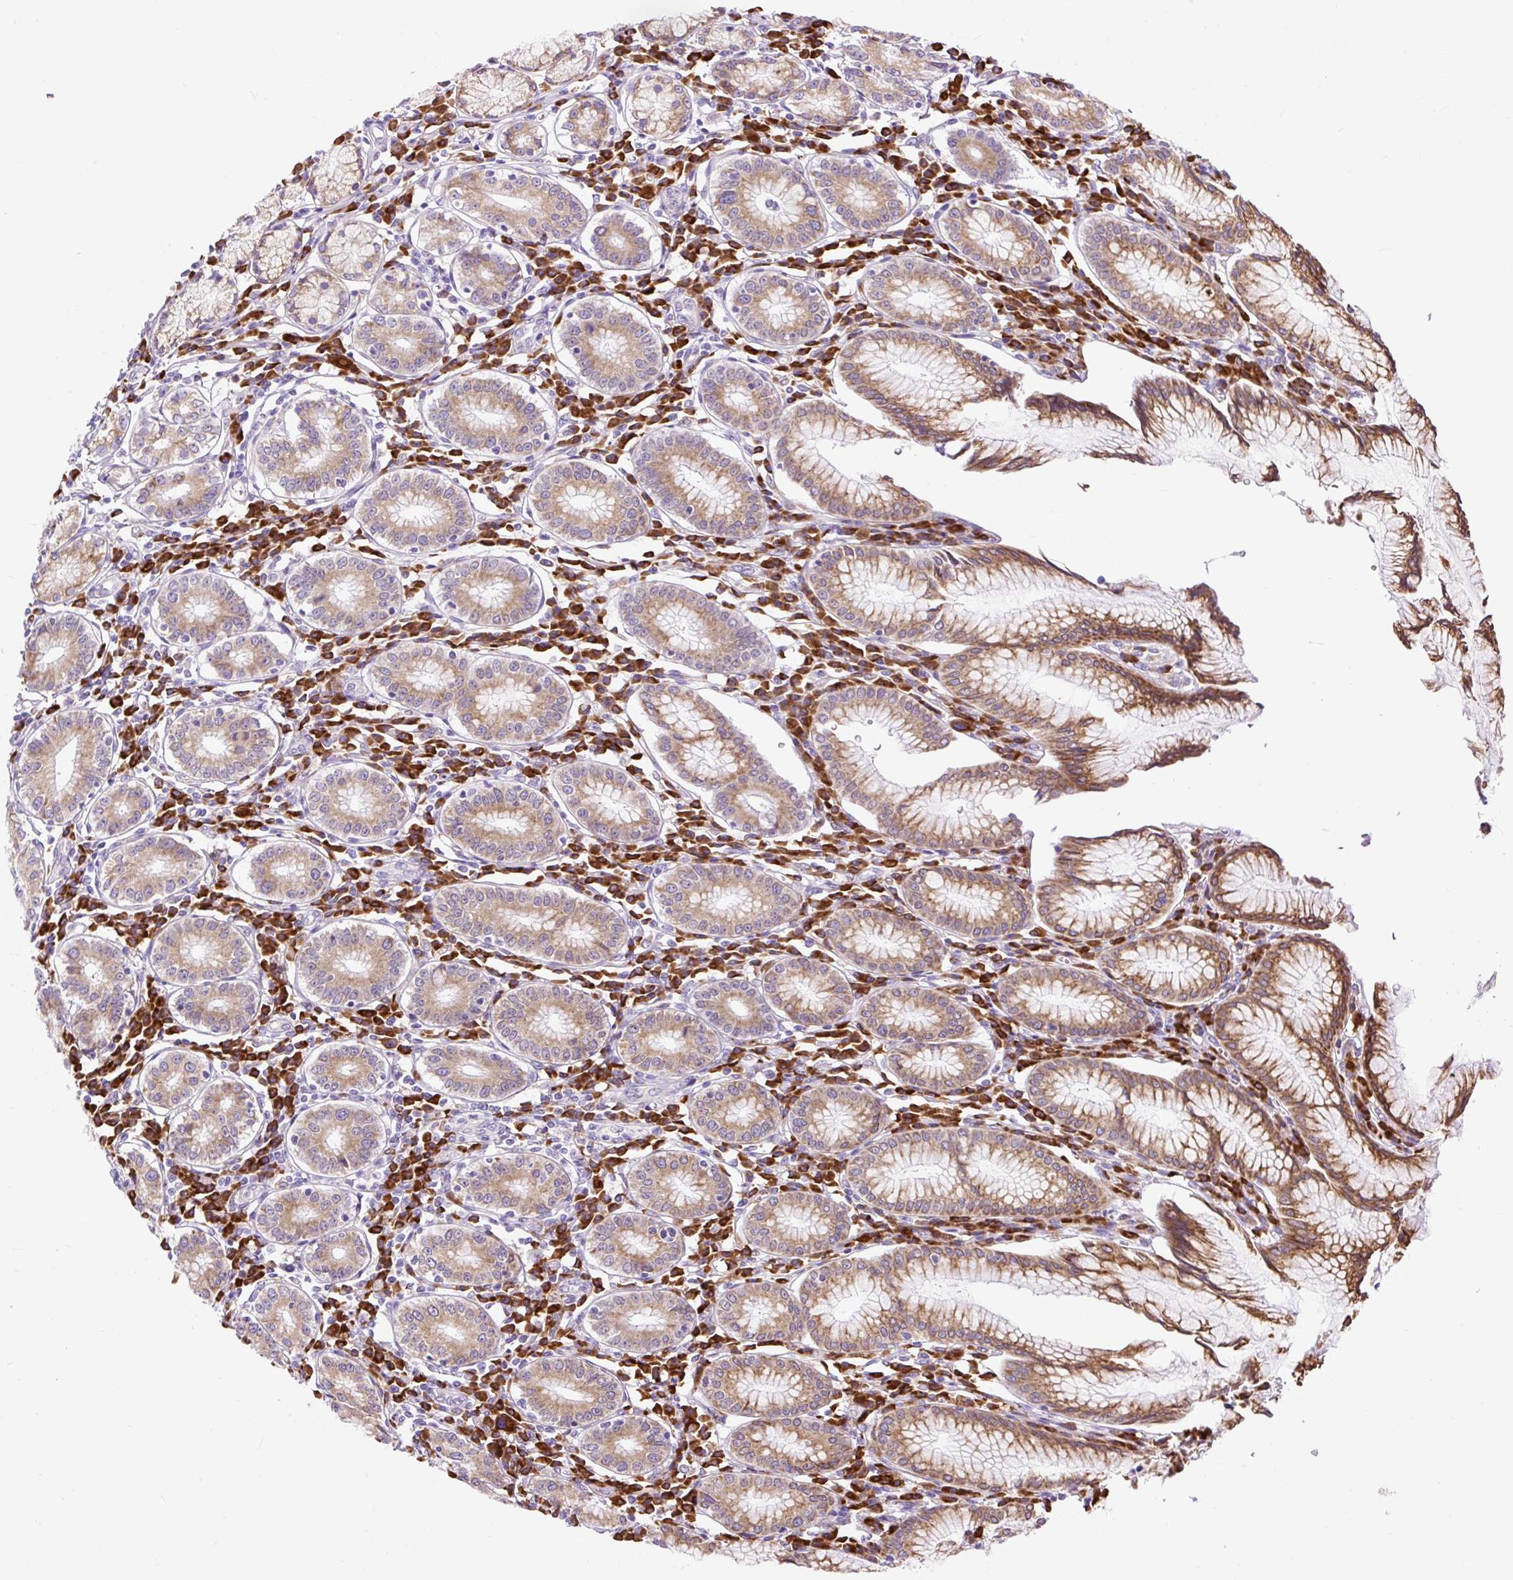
{"staining": {"intensity": "strong", "quantity": "25%-75%", "location": "cytoplasmic/membranous"}, "tissue": "stomach", "cell_type": "Glandular cells", "image_type": "normal", "snomed": [{"axis": "morphology", "description": "Normal tissue, NOS"}, {"axis": "topography", "description": "Stomach"}], "caption": "This micrograph reveals IHC staining of unremarkable stomach, with high strong cytoplasmic/membranous staining in approximately 25%-75% of glandular cells.", "gene": "DDOST", "patient": {"sex": "male", "age": 55}}